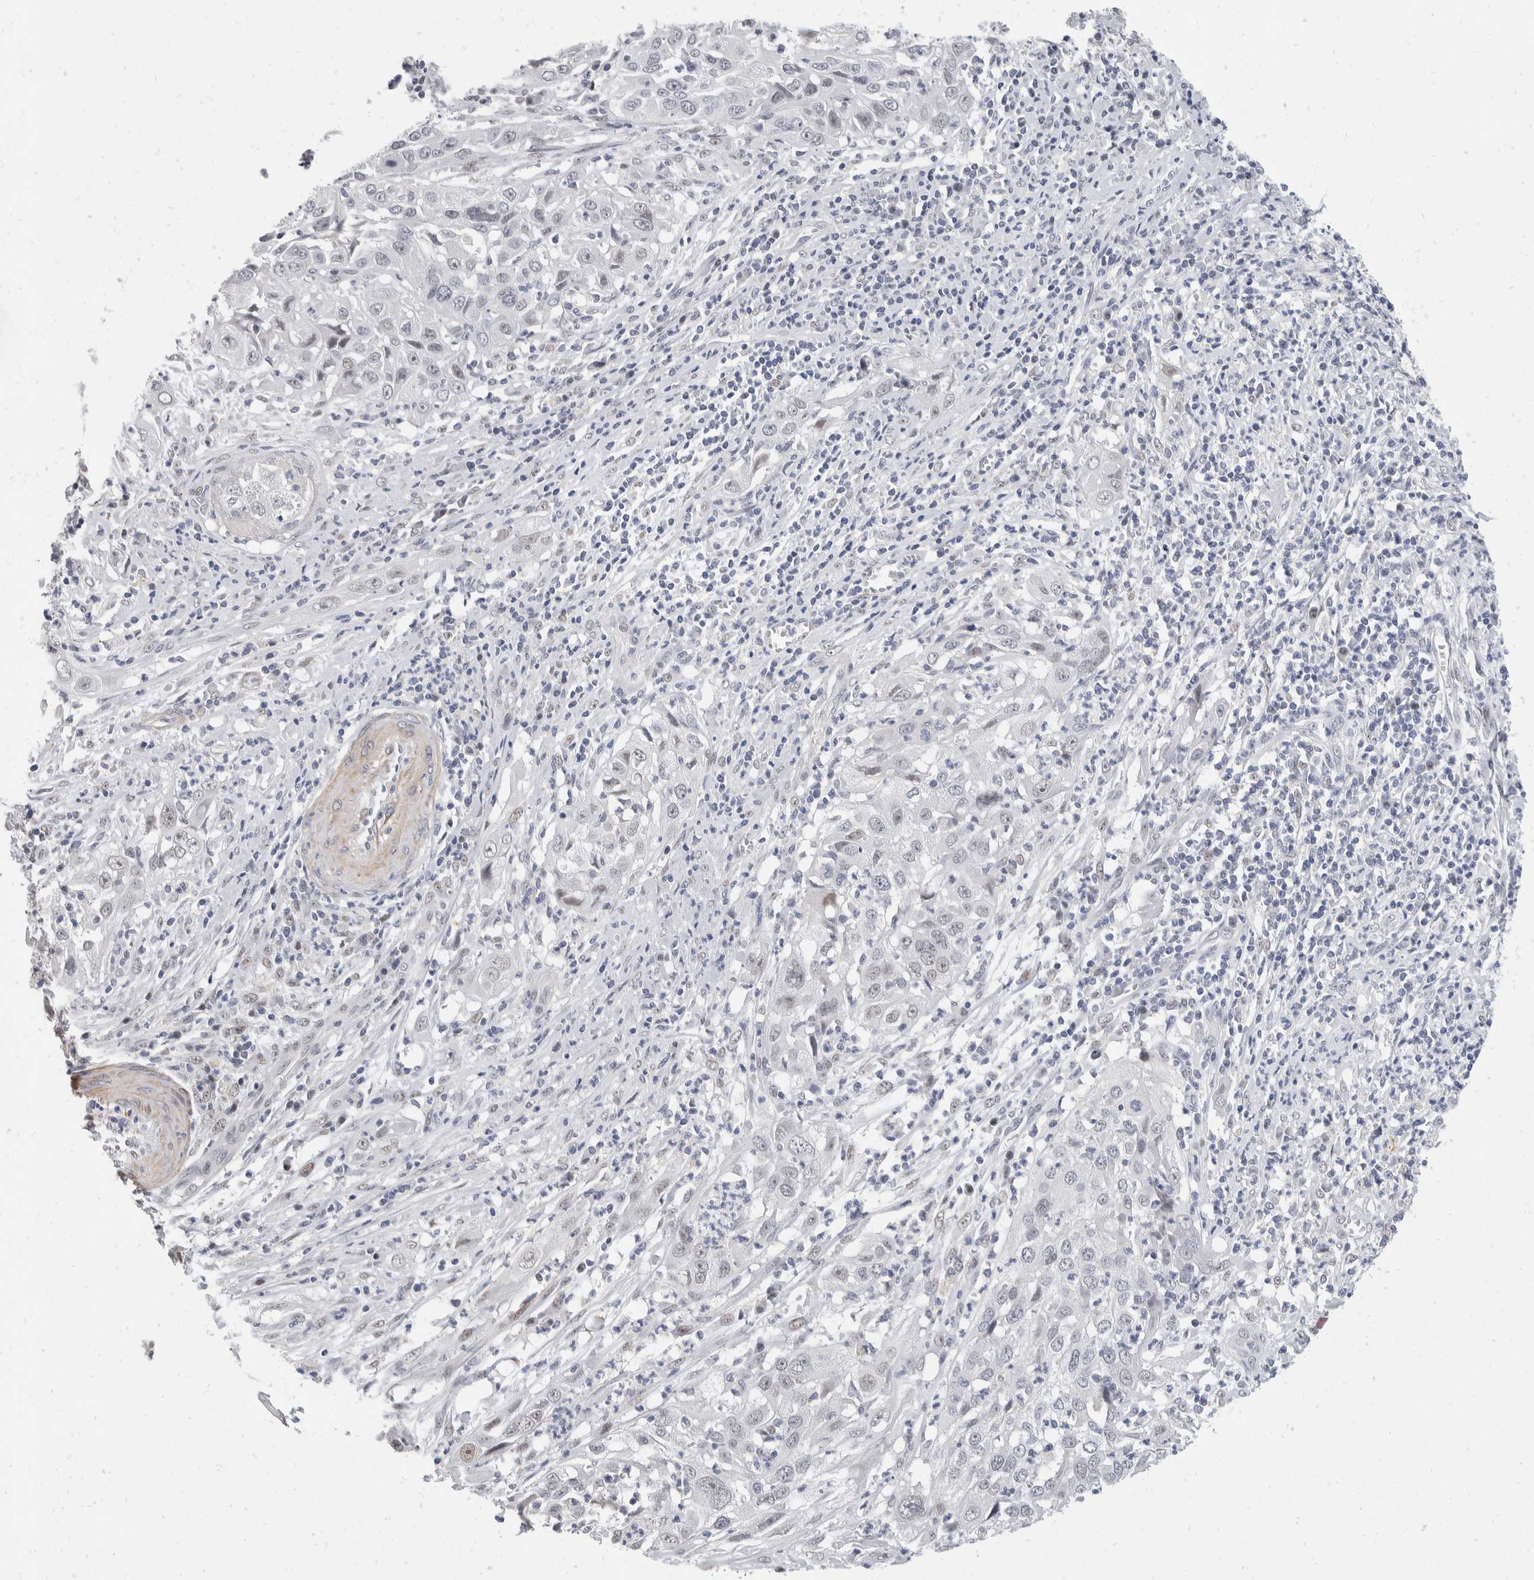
{"staining": {"intensity": "weak", "quantity": "<25%", "location": "nuclear"}, "tissue": "cervical cancer", "cell_type": "Tumor cells", "image_type": "cancer", "snomed": [{"axis": "morphology", "description": "Squamous cell carcinoma, NOS"}, {"axis": "topography", "description": "Cervix"}], "caption": "Cervical cancer (squamous cell carcinoma) was stained to show a protein in brown. There is no significant expression in tumor cells.", "gene": "CATSPERD", "patient": {"sex": "female", "age": 32}}